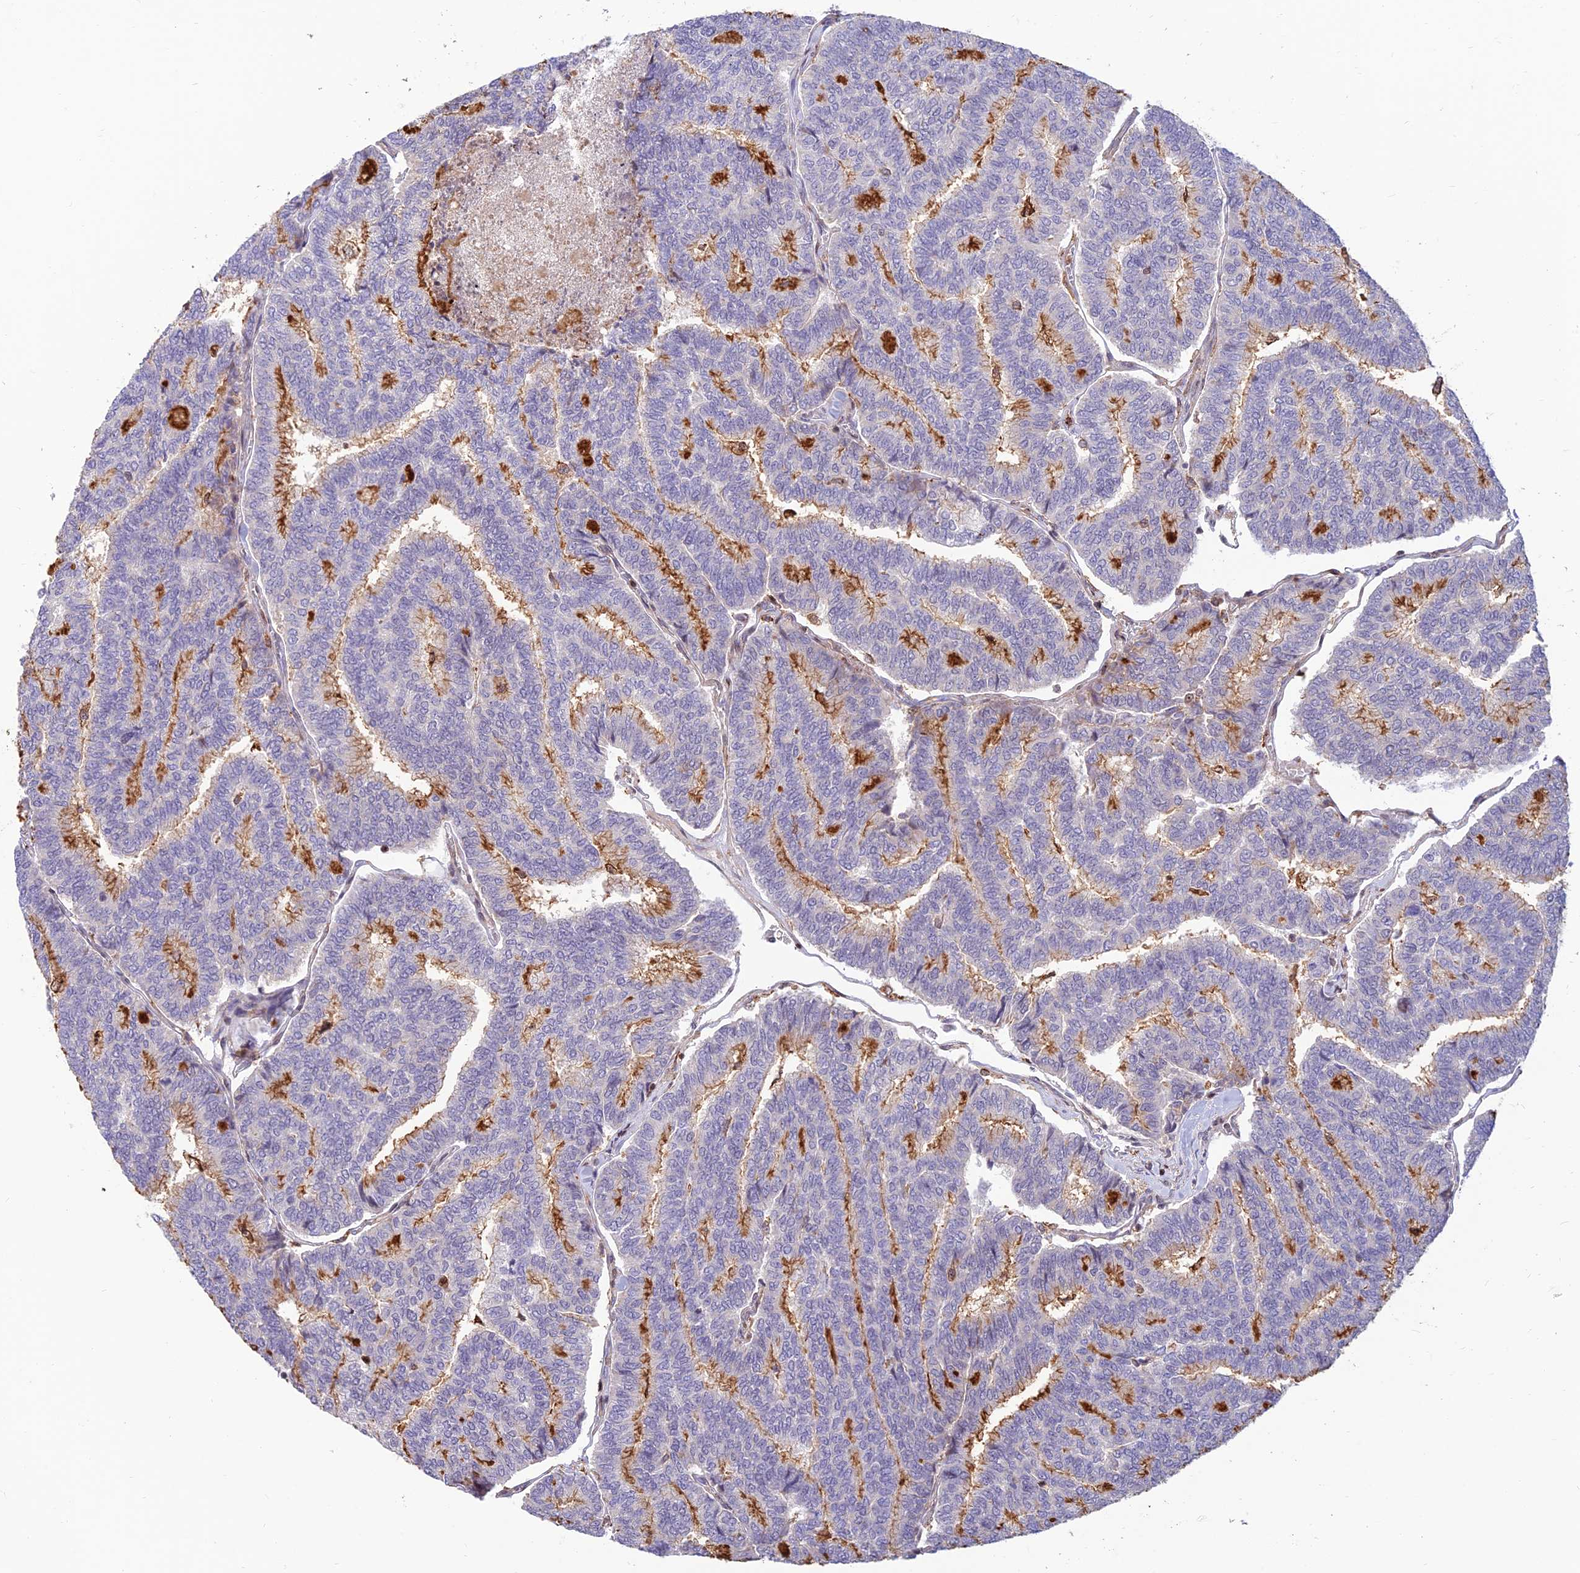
{"staining": {"intensity": "moderate", "quantity": "<25%", "location": "cytoplasmic/membranous"}, "tissue": "thyroid cancer", "cell_type": "Tumor cells", "image_type": "cancer", "snomed": [{"axis": "morphology", "description": "Papillary adenocarcinoma, NOS"}, {"axis": "topography", "description": "Thyroid gland"}], "caption": "Immunohistochemical staining of thyroid cancer shows low levels of moderate cytoplasmic/membranous staining in about <25% of tumor cells.", "gene": "FAM186B", "patient": {"sex": "female", "age": 35}}